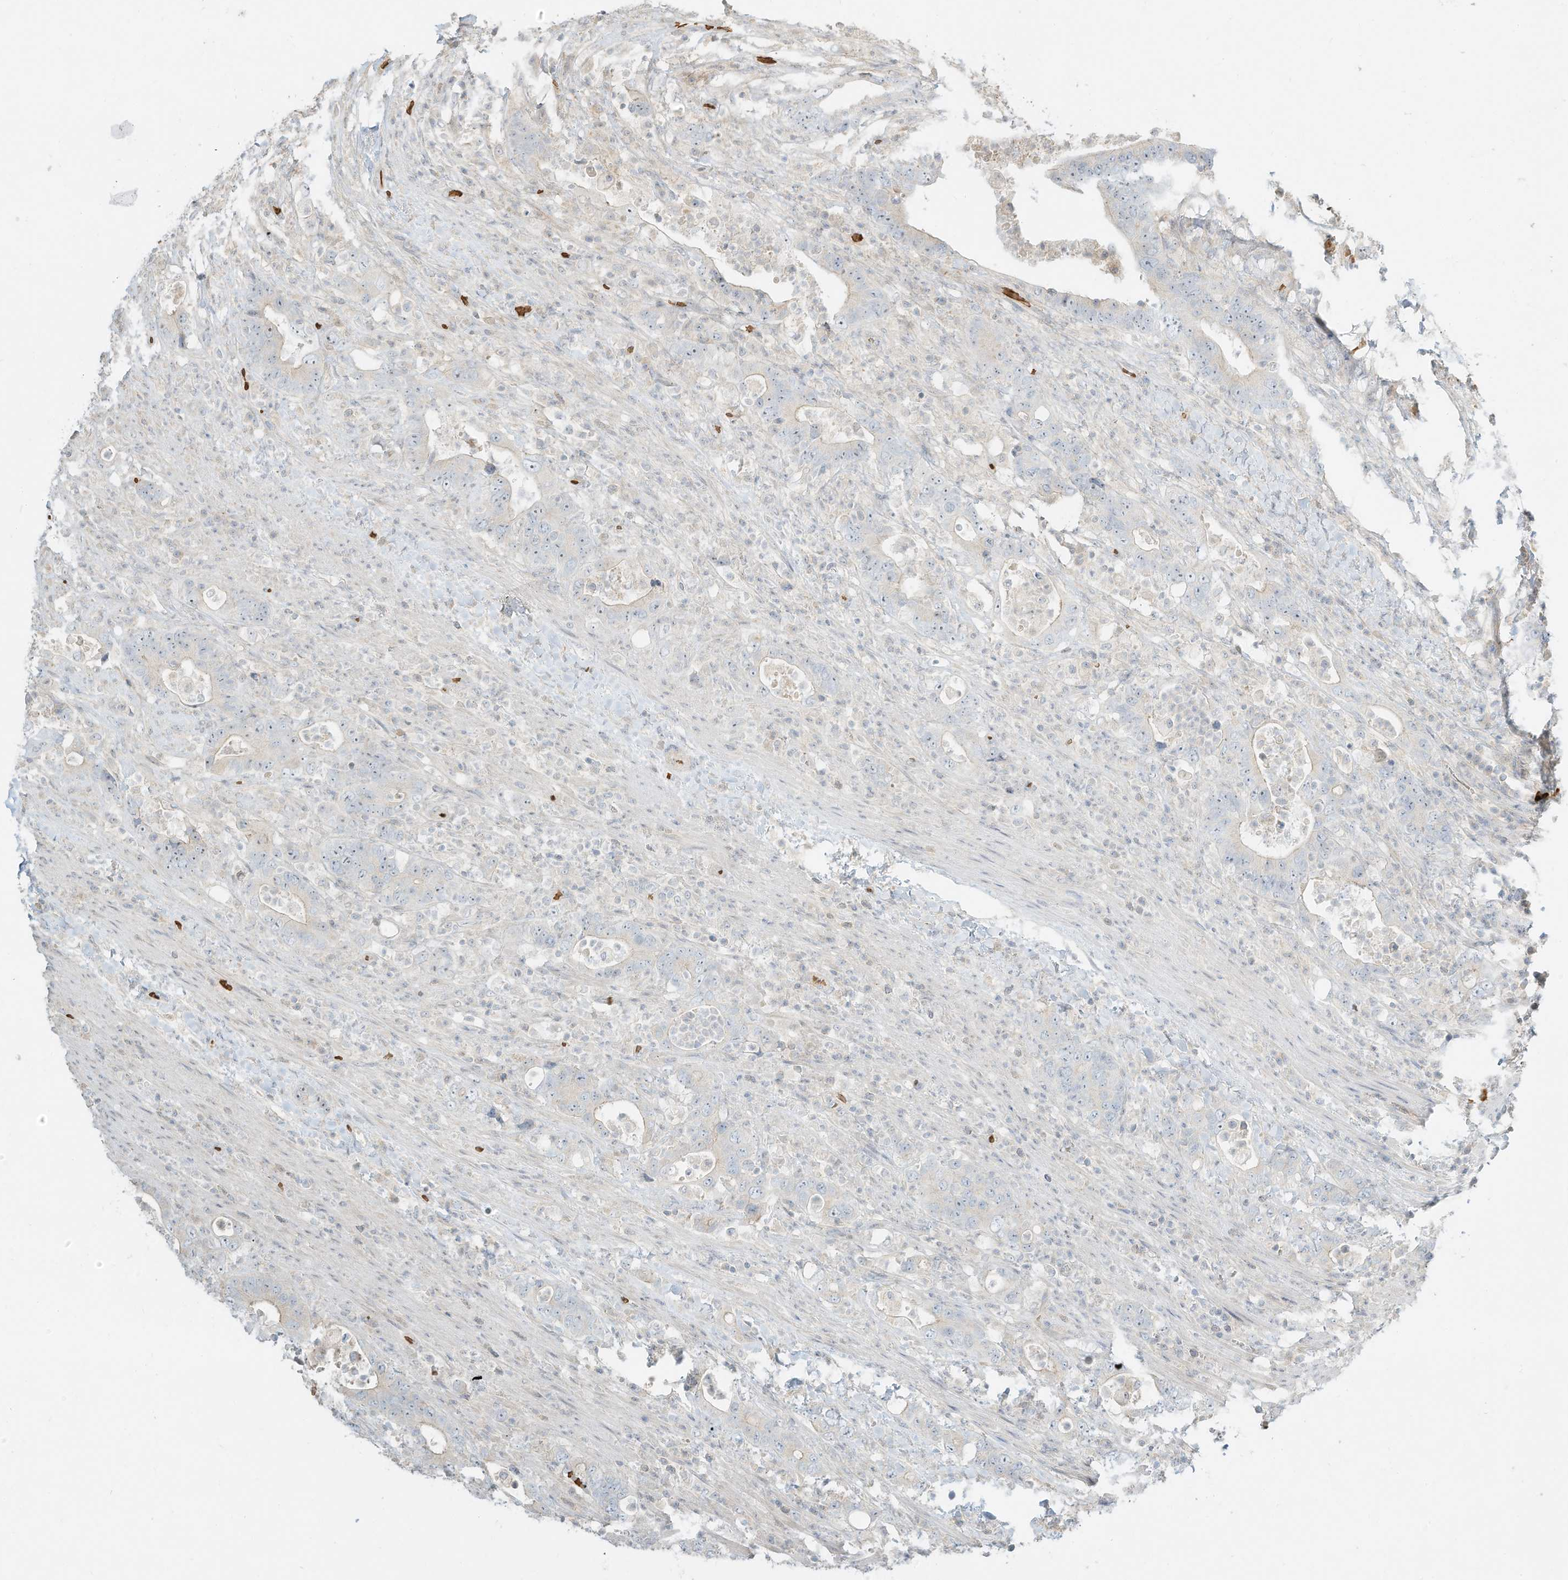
{"staining": {"intensity": "negative", "quantity": "none", "location": "none"}, "tissue": "colorectal cancer", "cell_type": "Tumor cells", "image_type": "cancer", "snomed": [{"axis": "morphology", "description": "Adenocarcinoma, NOS"}, {"axis": "topography", "description": "Colon"}], "caption": "Colorectal adenocarcinoma was stained to show a protein in brown. There is no significant expression in tumor cells.", "gene": "OFD1", "patient": {"sex": "female", "age": 75}}